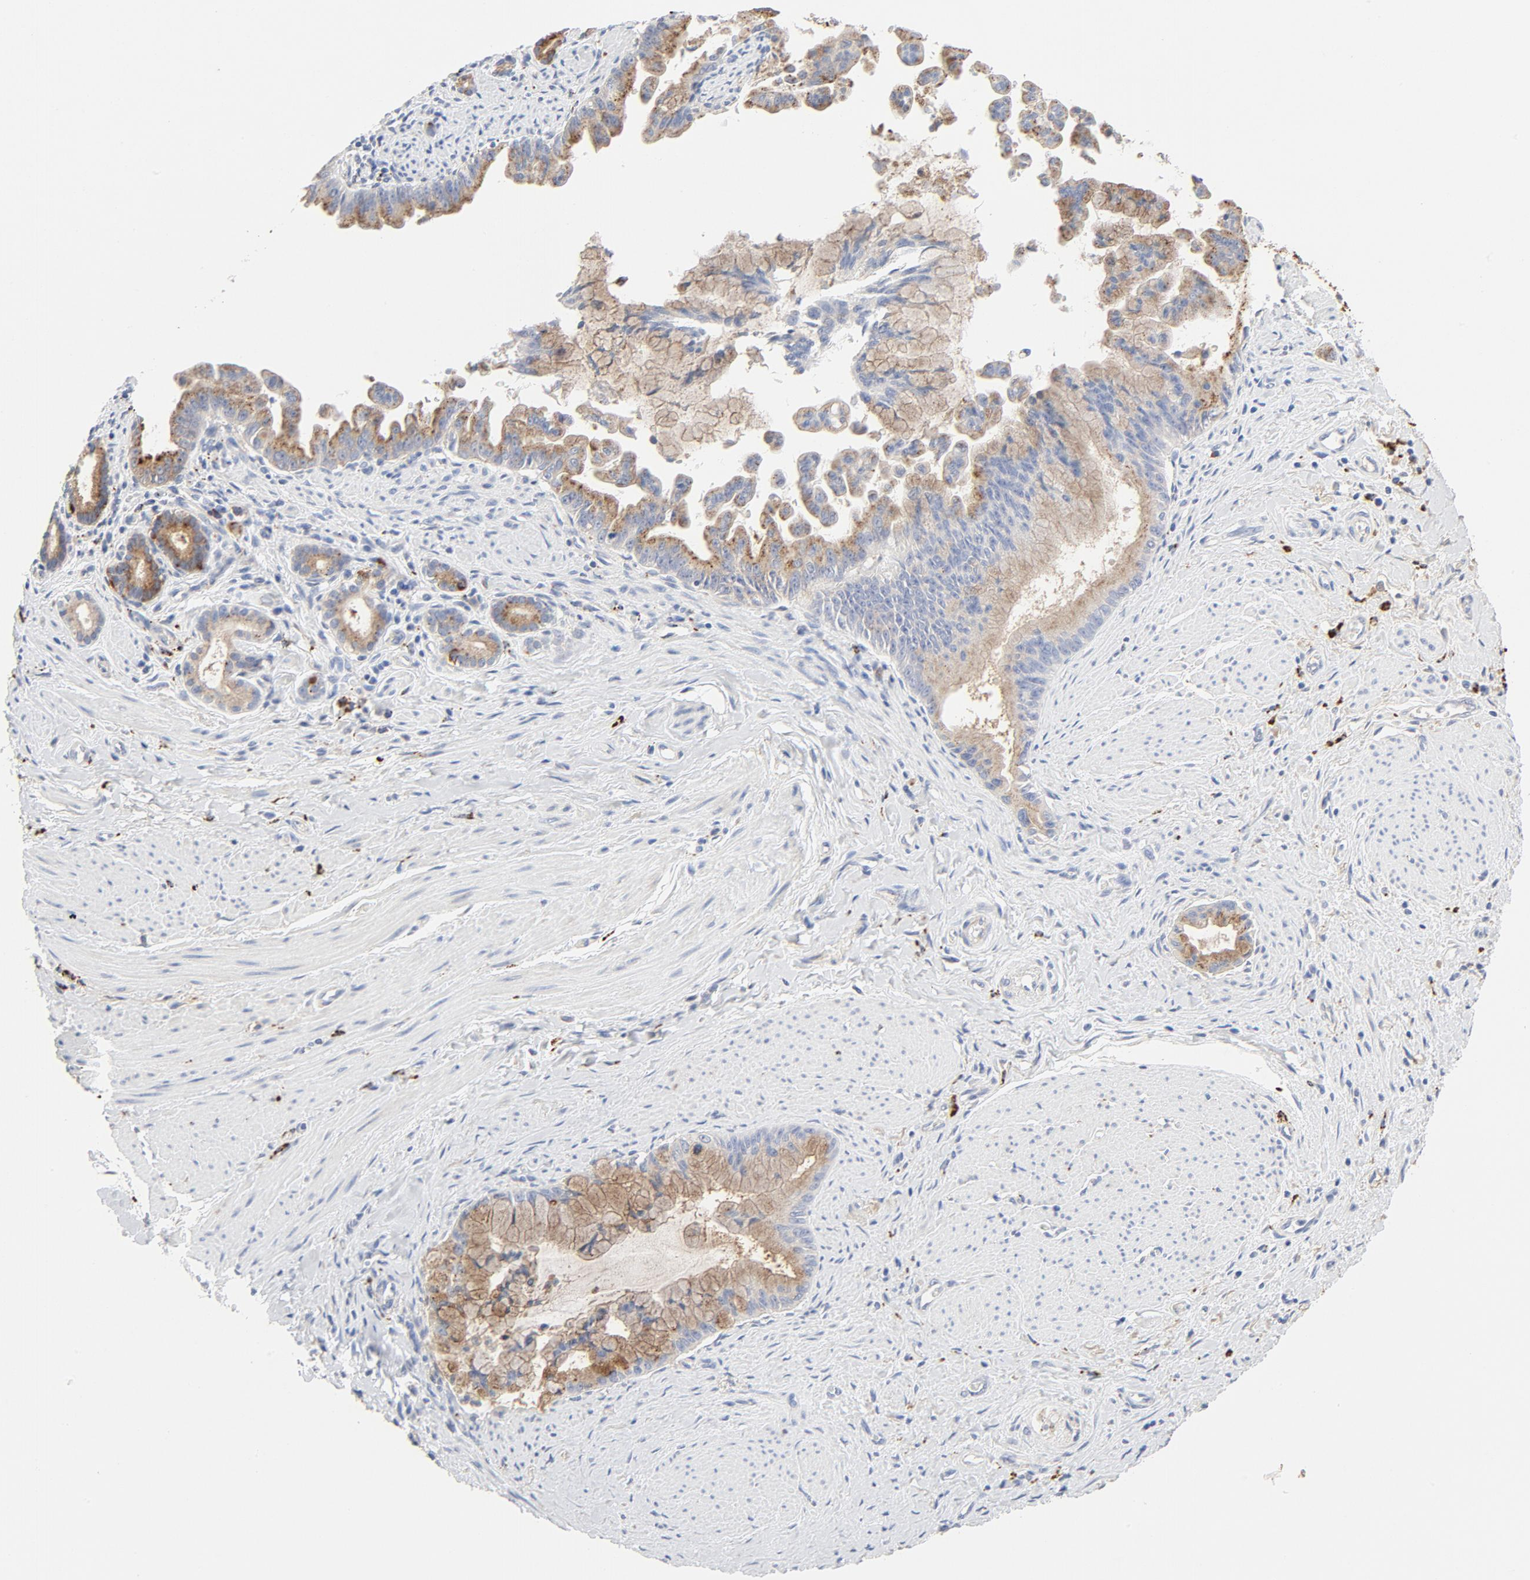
{"staining": {"intensity": "moderate", "quantity": ">75%", "location": "cytoplasmic/membranous"}, "tissue": "pancreatic cancer", "cell_type": "Tumor cells", "image_type": "cancer", "snomed": [{"axis": "morphology", "description": "Adenocarcinoma, NOS"}, {"axis": "topography", "description": "Pancreas"}], "caption": "A high-resolution micrograph shows immunohistochemistry staining of adenocarcinoma (pancreatic), which shows moderate cytoplasmic/membranous staining in approximately >75% of tumor cells.", "gene": "MAGEB17", "patient": {"sex": "male", "age": 59}}